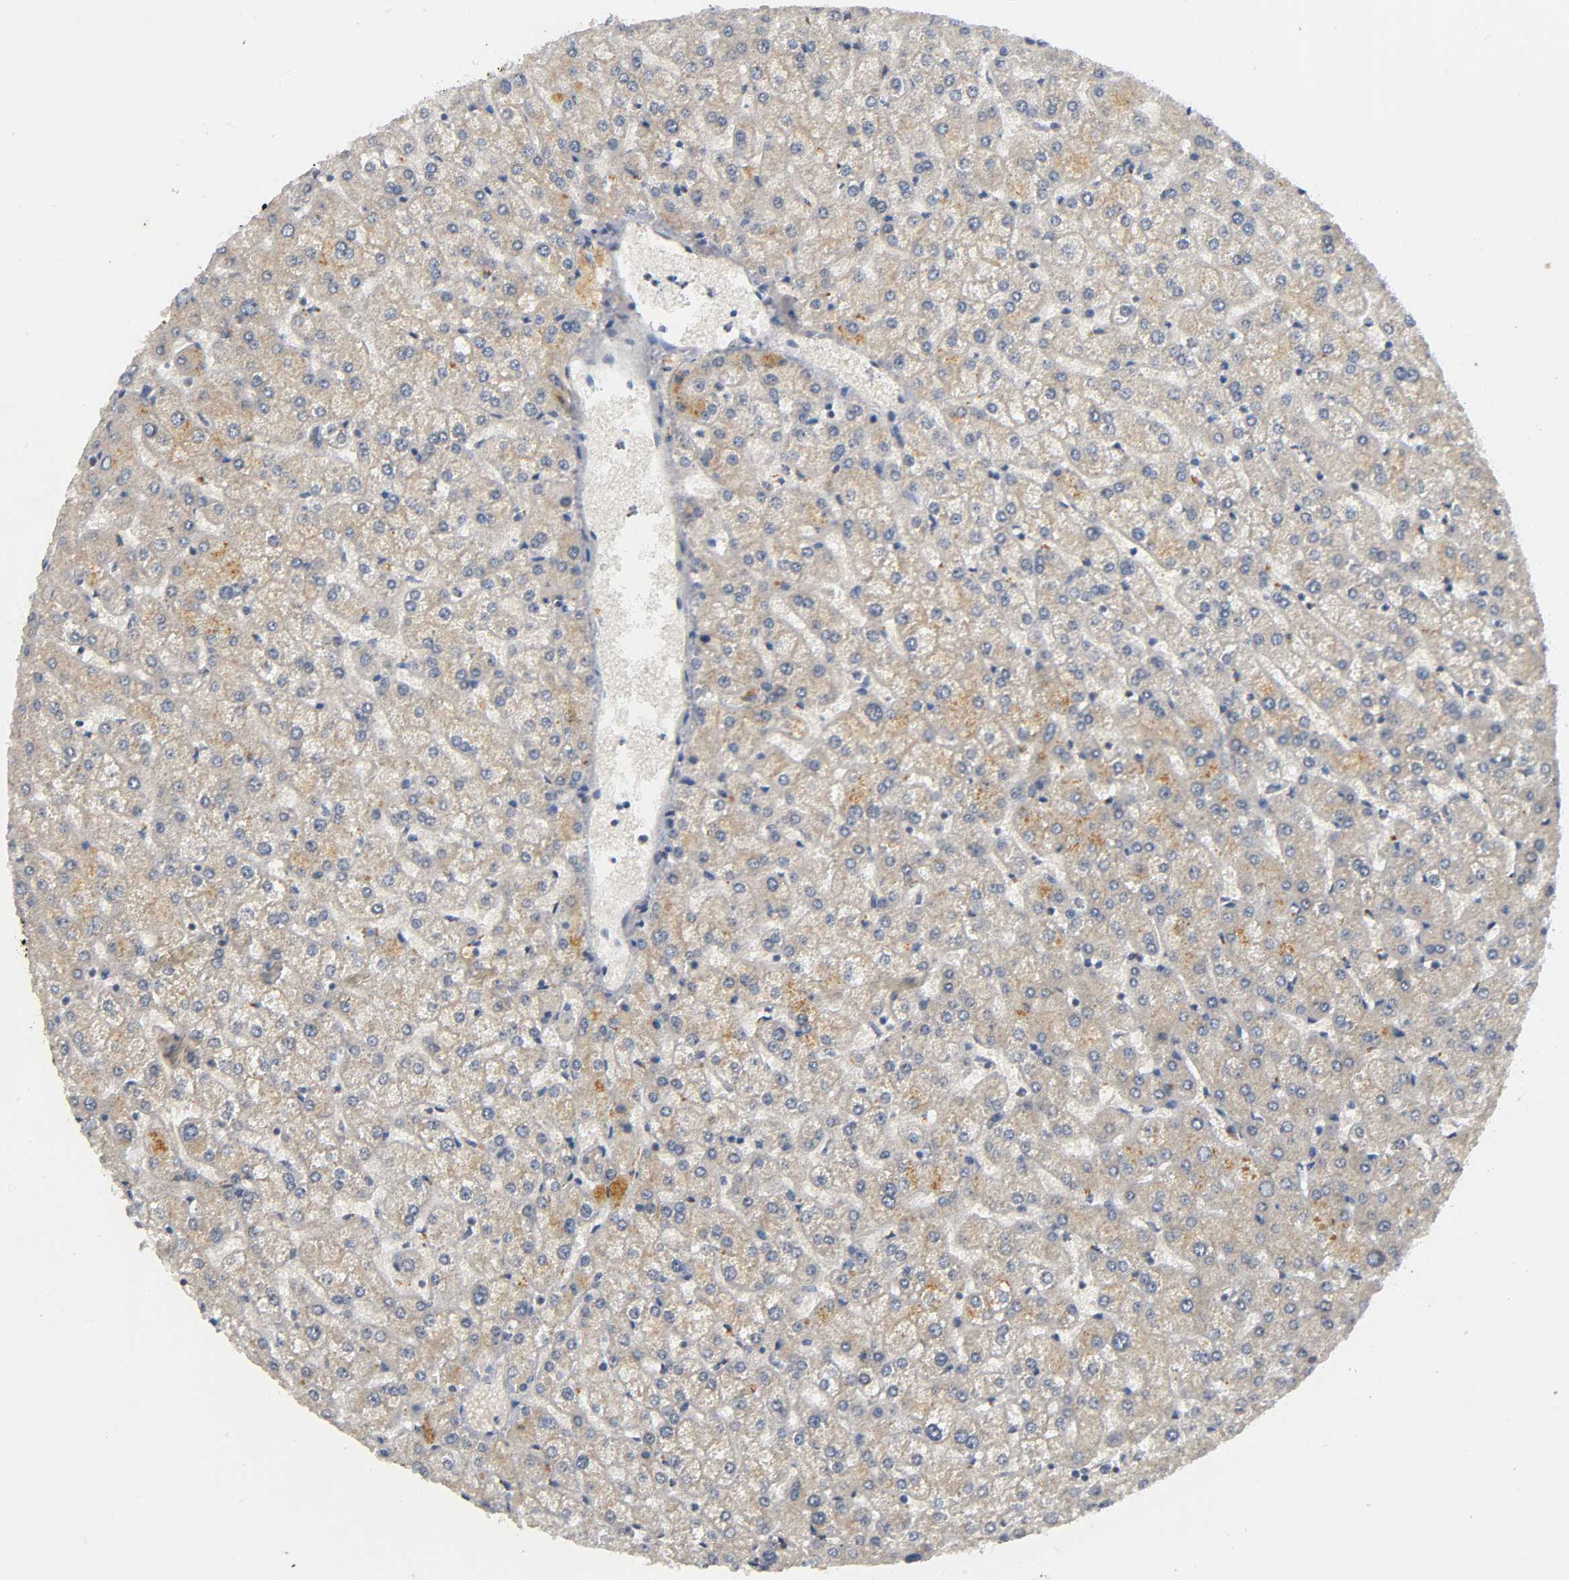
{"staining": {"intensity": "weak", "quantity": ">75%", "location": "cytoplasmic/membranous"}, "tissue": "liver", "cell_type": "Cholangiocytes", "image_type": "normal", "snomed": [{"axis": "morphology", "description": "Normal tissue, NOS"}, {"axis": "topography", "description": "Liver"}], "caption": "Liver stained for a protein exhibits weak cytoplasmic/membranous positivity in cholangiocytes. Using DAB (3,3'-diaminobenzidine) (brown) and hematoxylin (blue) stains, captured at high magnification using brightfield microscopy.", "gene": "MAPK8", "patient": {"sex": "female", "age": 32}}